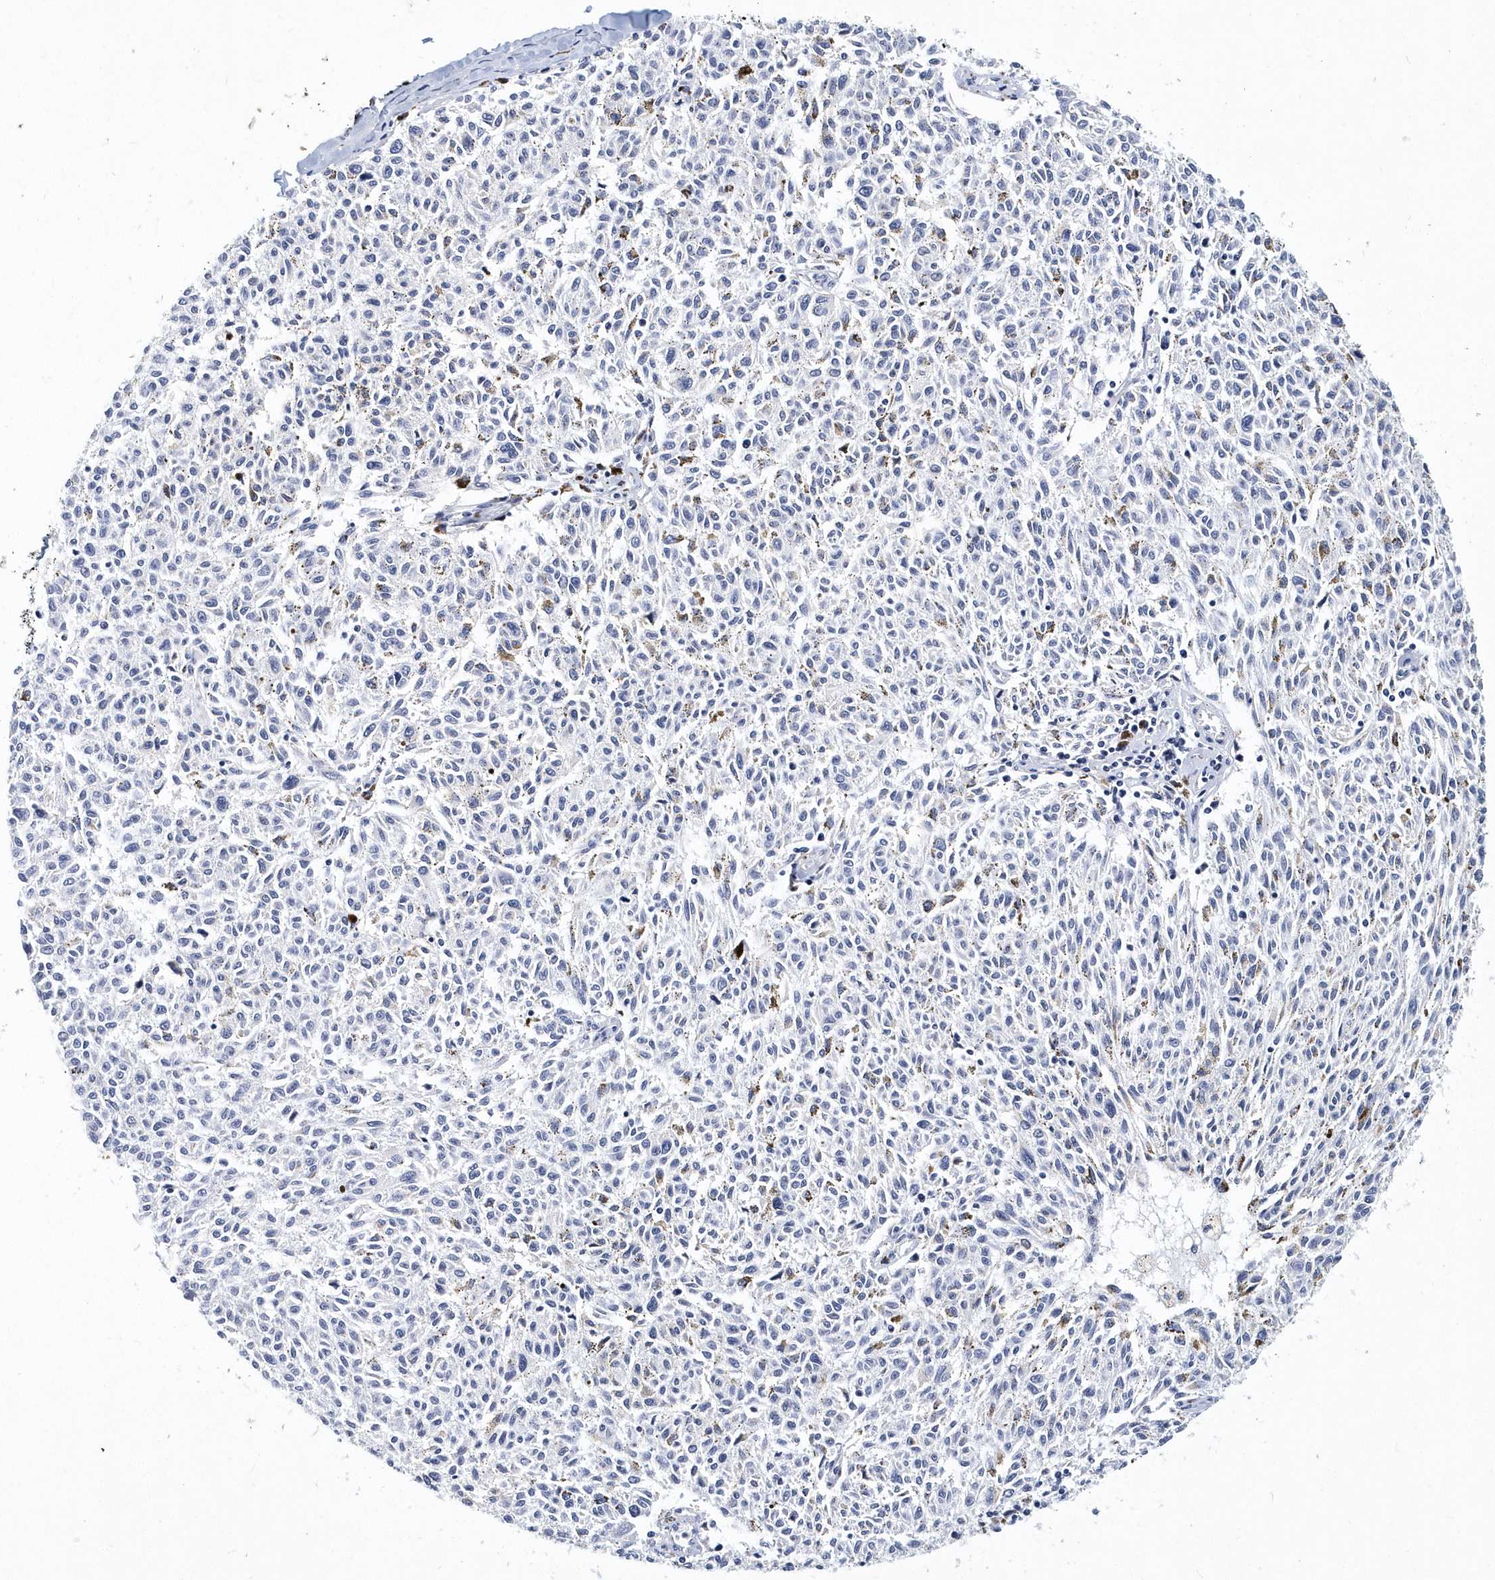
{"staining": {"intensity": "negative", "quantity": "none", "location": "none"}, "tissue": "melanoma", "cell_type": "Tumor cells", "image_type": "cancer", "snomed": [{"axis": "morphology", "description": "Malignant melanoma, NOS"}, {"axis": "topography", "description": "Skin"}], "caption": "The IHC image has no significant expression in tumor cells of malignant melanoma tissue.", "gene": "ITGA2B", "patient": {"sex": "female", "age": 72}}